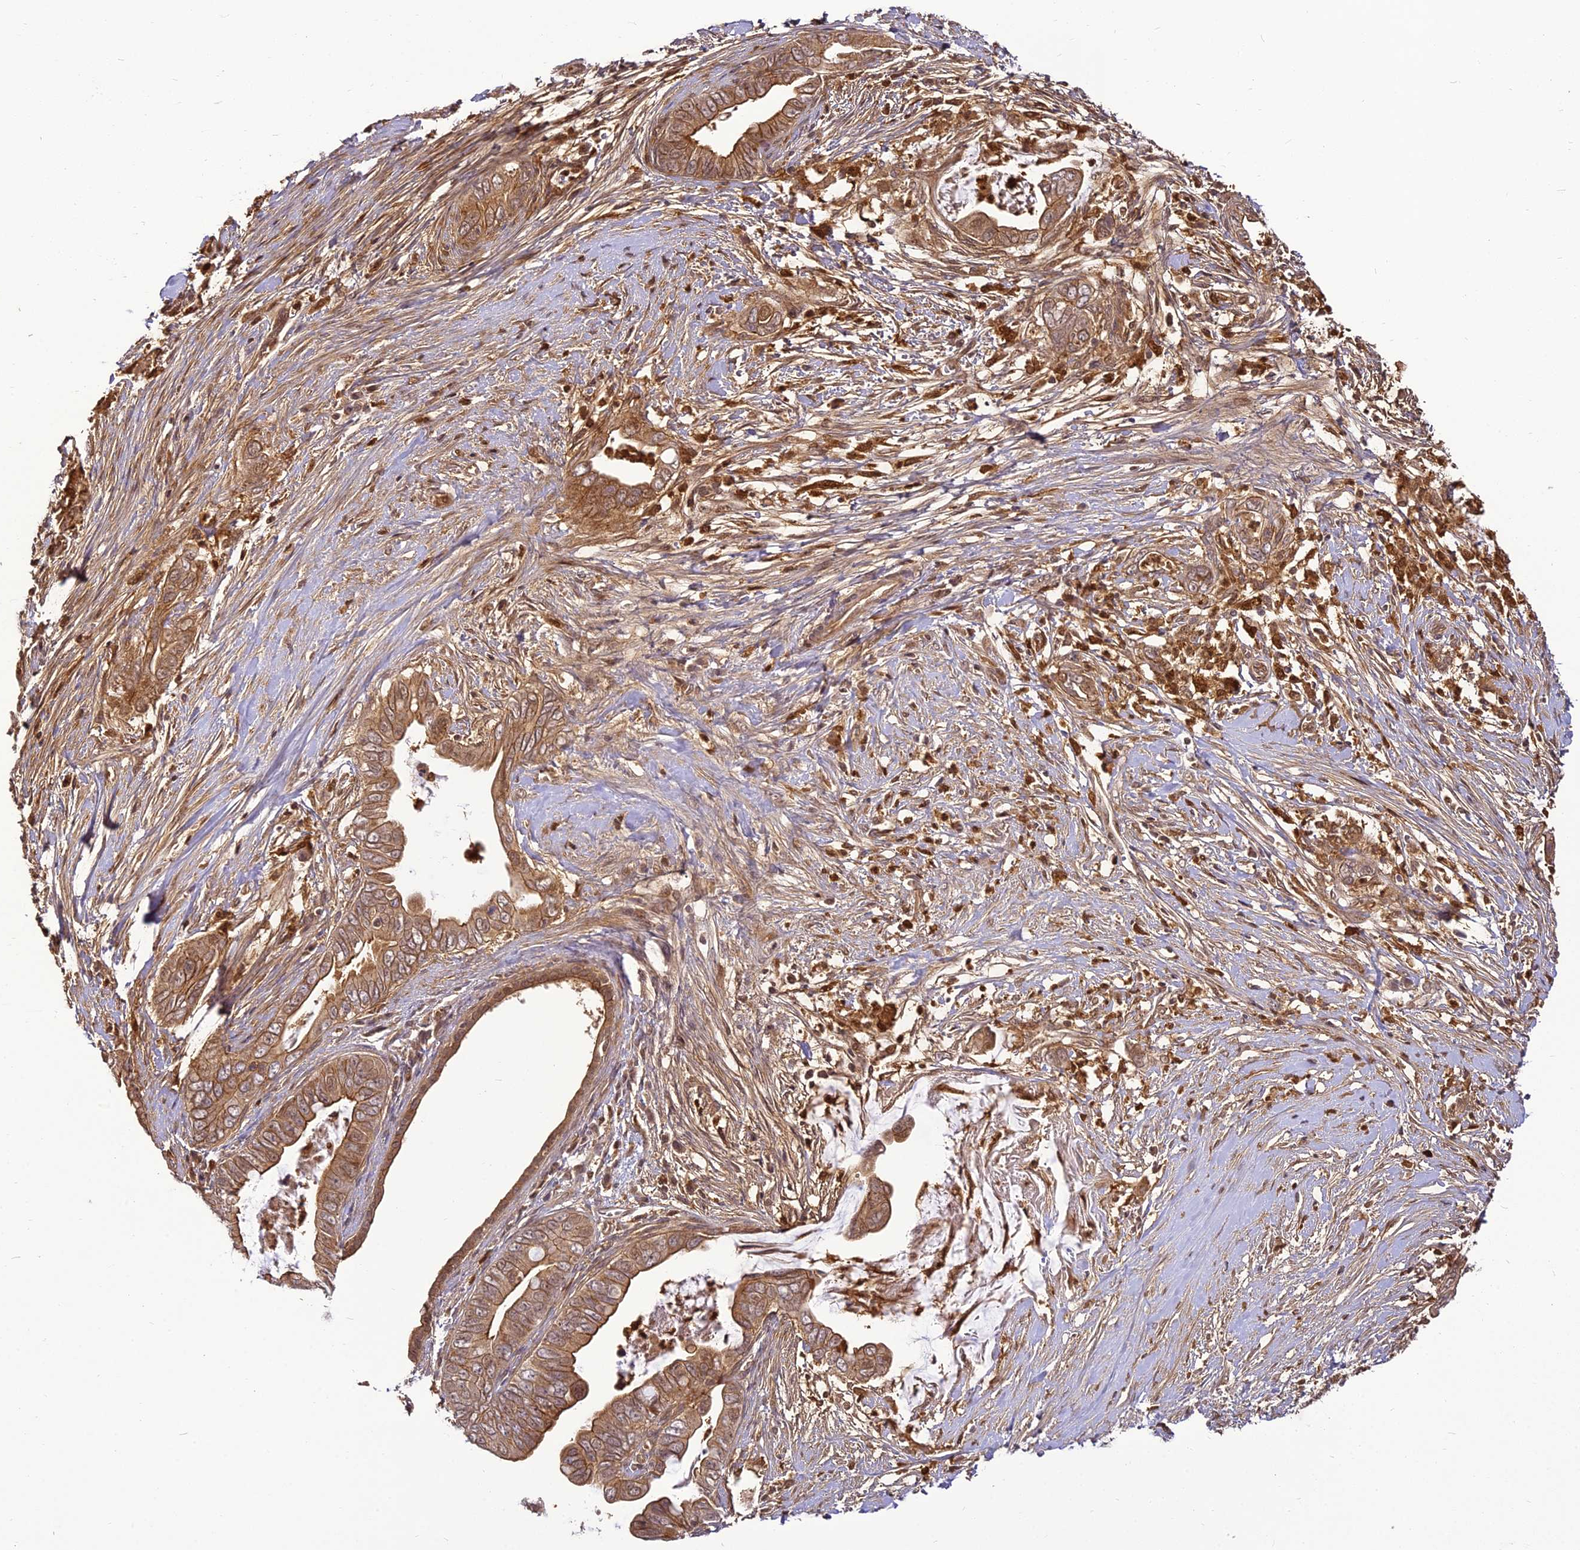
{"staining": {"intensity": "moderate", "quantity": ">75%", "location": "cytoplasmic/membranous"}, "tissue": "pancreatic cancer", "cell_type": "Tumor cells", "image_type": "cancer", "snomed": [{"axis": "morphology", "description": "Adenocarcinoma, NOS"}, {"axis": "topography", "description": "Pancreas"}], "caption": "Pancreatic cancer stained with IHC exhibits moderate cytoplasmic/membranous expression in approximately >75% of tumor cells.", "gene": "BCDIN3D", "patient": {"sex": "male", "age": 75}}